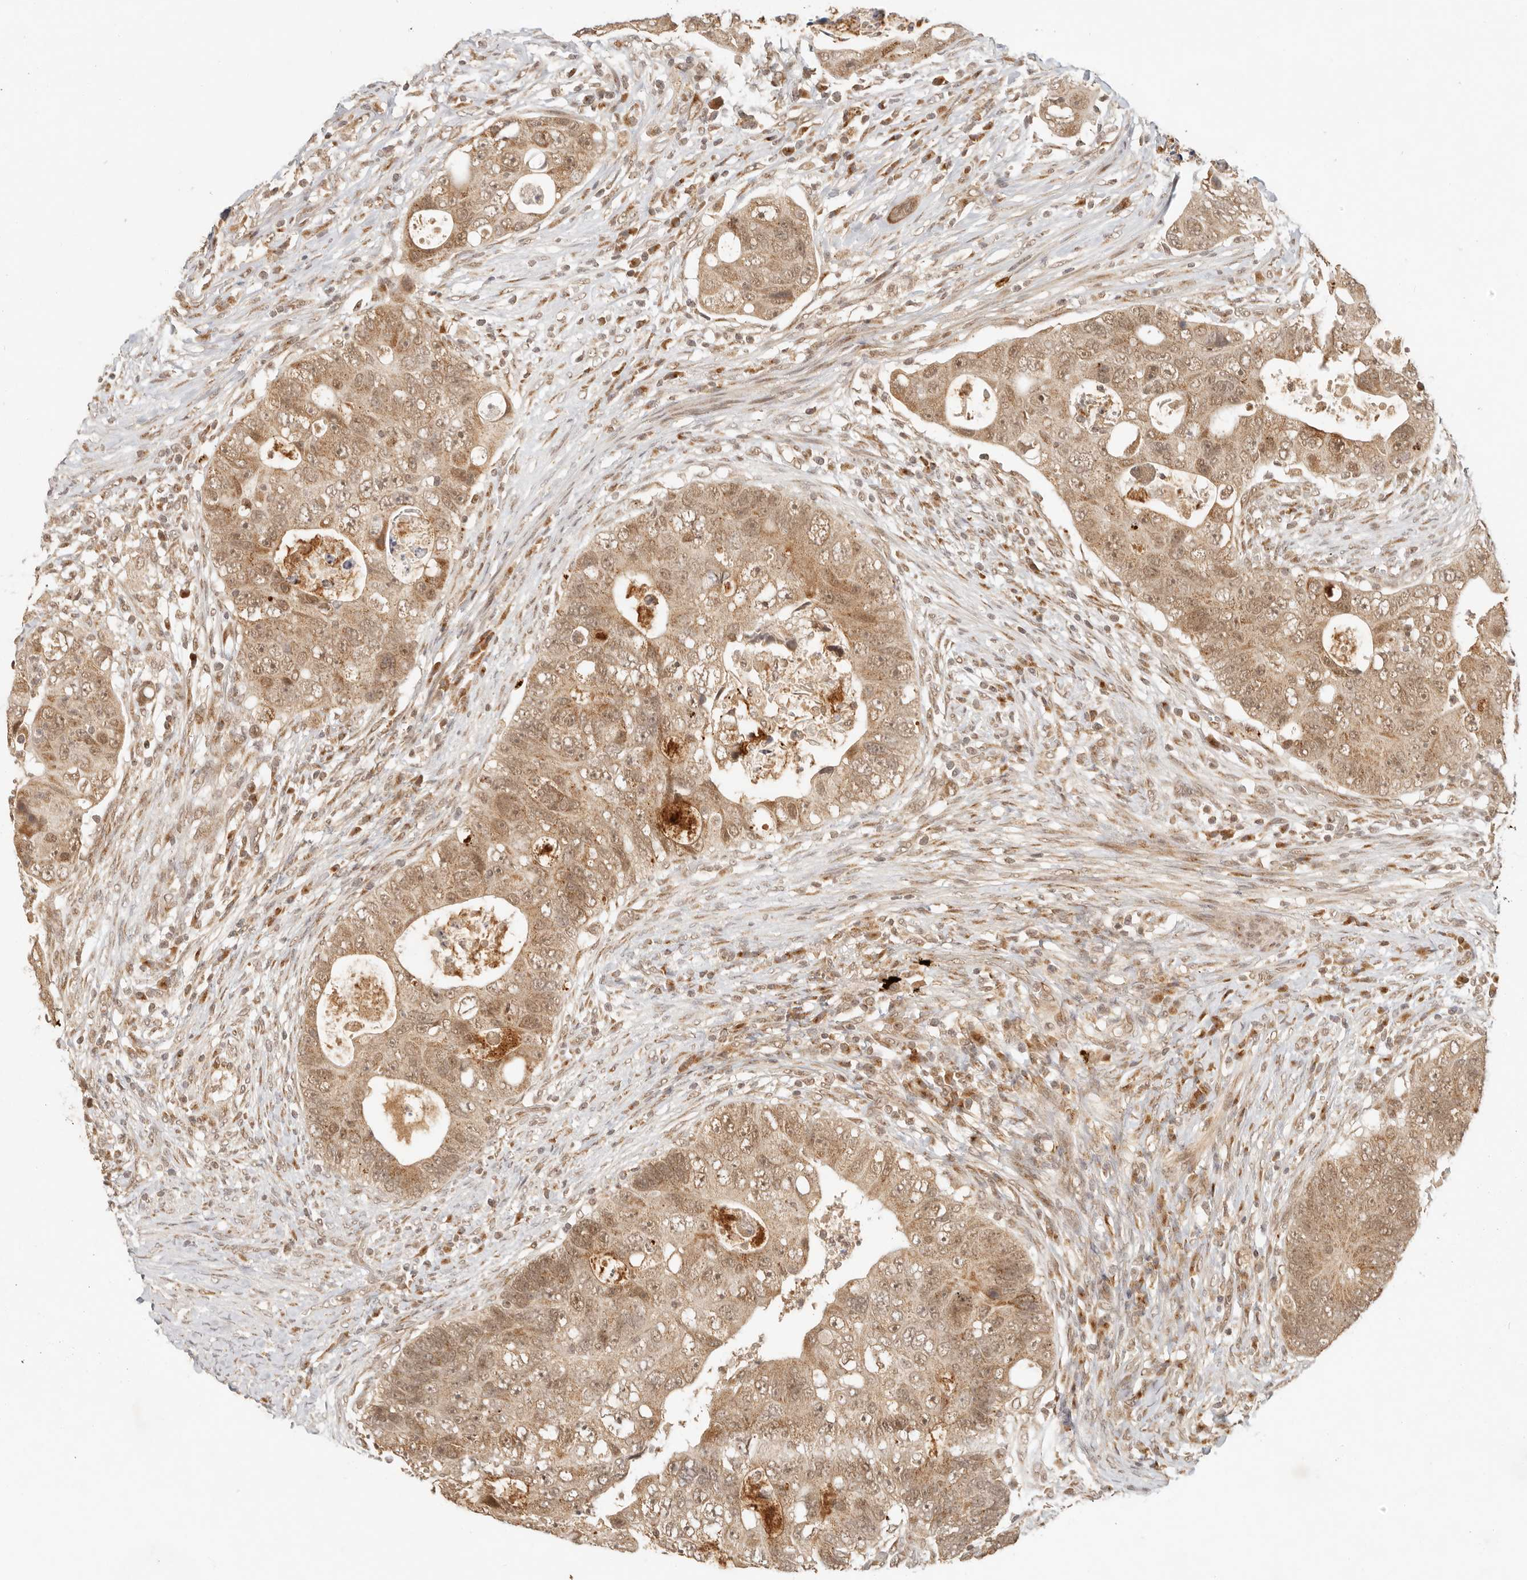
{"staining": {"intensity": "moderate", "quantity": ">75%", "location": "cytoplasmic/membranous,nuclear"}, "tissue": "colorectal cancer", "cell_type": "Tumor cells", "image_type": "cancer", "snomed": [{"axis": "morphology", "description": "Adenocarcinoma, NOS"}, {"axis": "topography", "description": "Rectum"}], "caption": "Brown immunohistochemical staining in human adenocarcinoma (colorectal) demonstrates moderate cytoplasmic/membranous and nuclear staining in approximately >75% of tumor cells. The staining is performed using DAB (3,3'-diaminobenzidine) brown chromogen to label protein expression. The nuclei are counter-stained blue using hematoxylin.", "gene": "INTS11", "patient": {"sex": "male", "age": 59}}